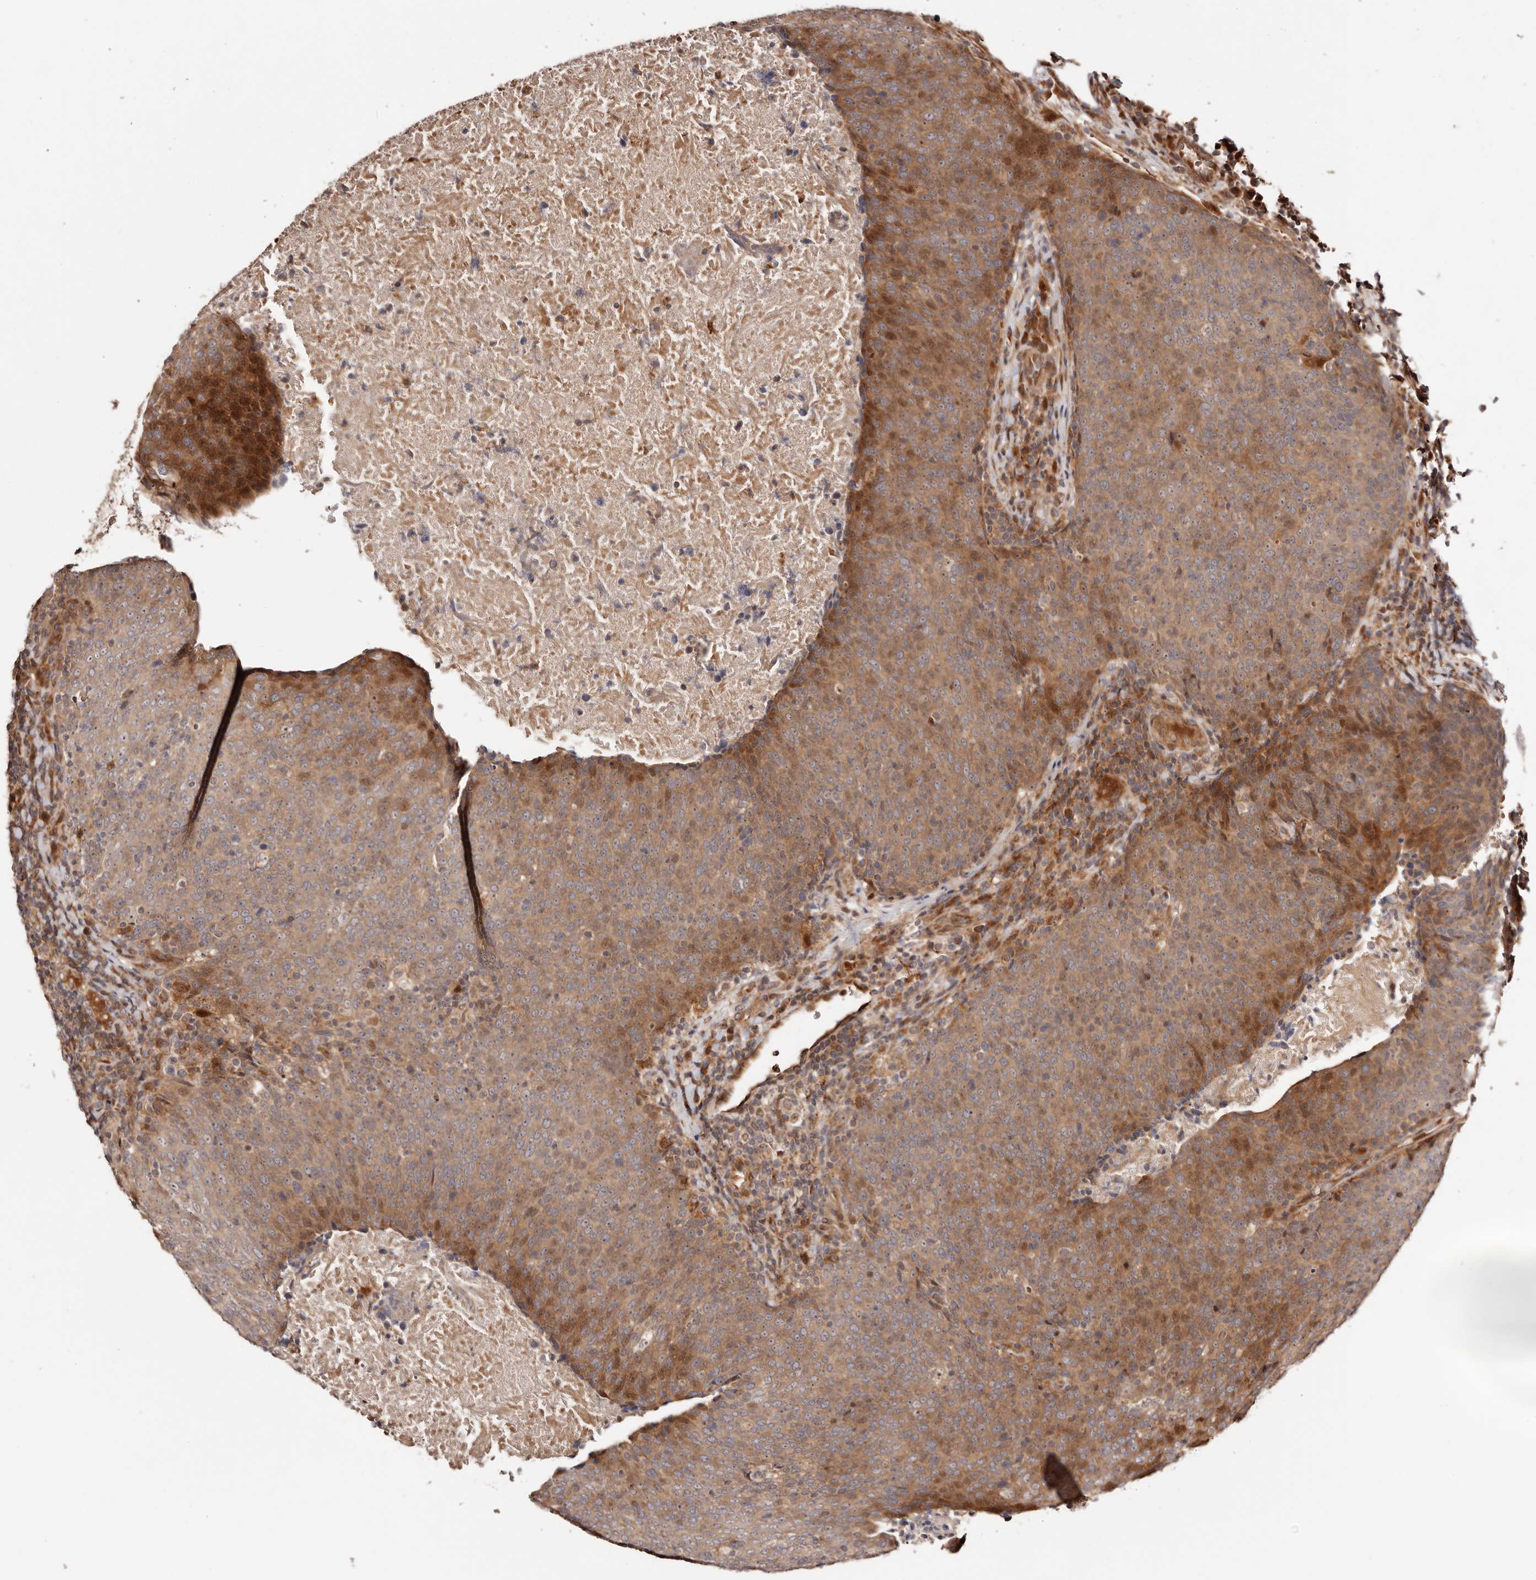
{"staining": {"intensity": "moderate", "quantity": ">75%", "location": "cytoplasmic/membranous"}, "tissue": "head and neck cancer", "cell_type": "Tumor cells", "image_type": "cancer", "snomed": [{"axis": "morphology", "description": "Squamous cell carcinoma, NOS"}, {"axis": "morphology", "description": "Squamous cell carcinoma, metastatic, NOS"}, {"axis": "topography", "description": "Lymph node"}, {"axis": "topography", "description": "Head-Neck"}], "caption": "Head and neck cancer (metastatic squamous cell carcinoma) stained with a brown dye demonstrates moderate cytoplasmic/membranous positive staining in approximately >75% of tumor cells.", "gene": "PTPN22", "patient": {"sex": "male", "age": 62}}